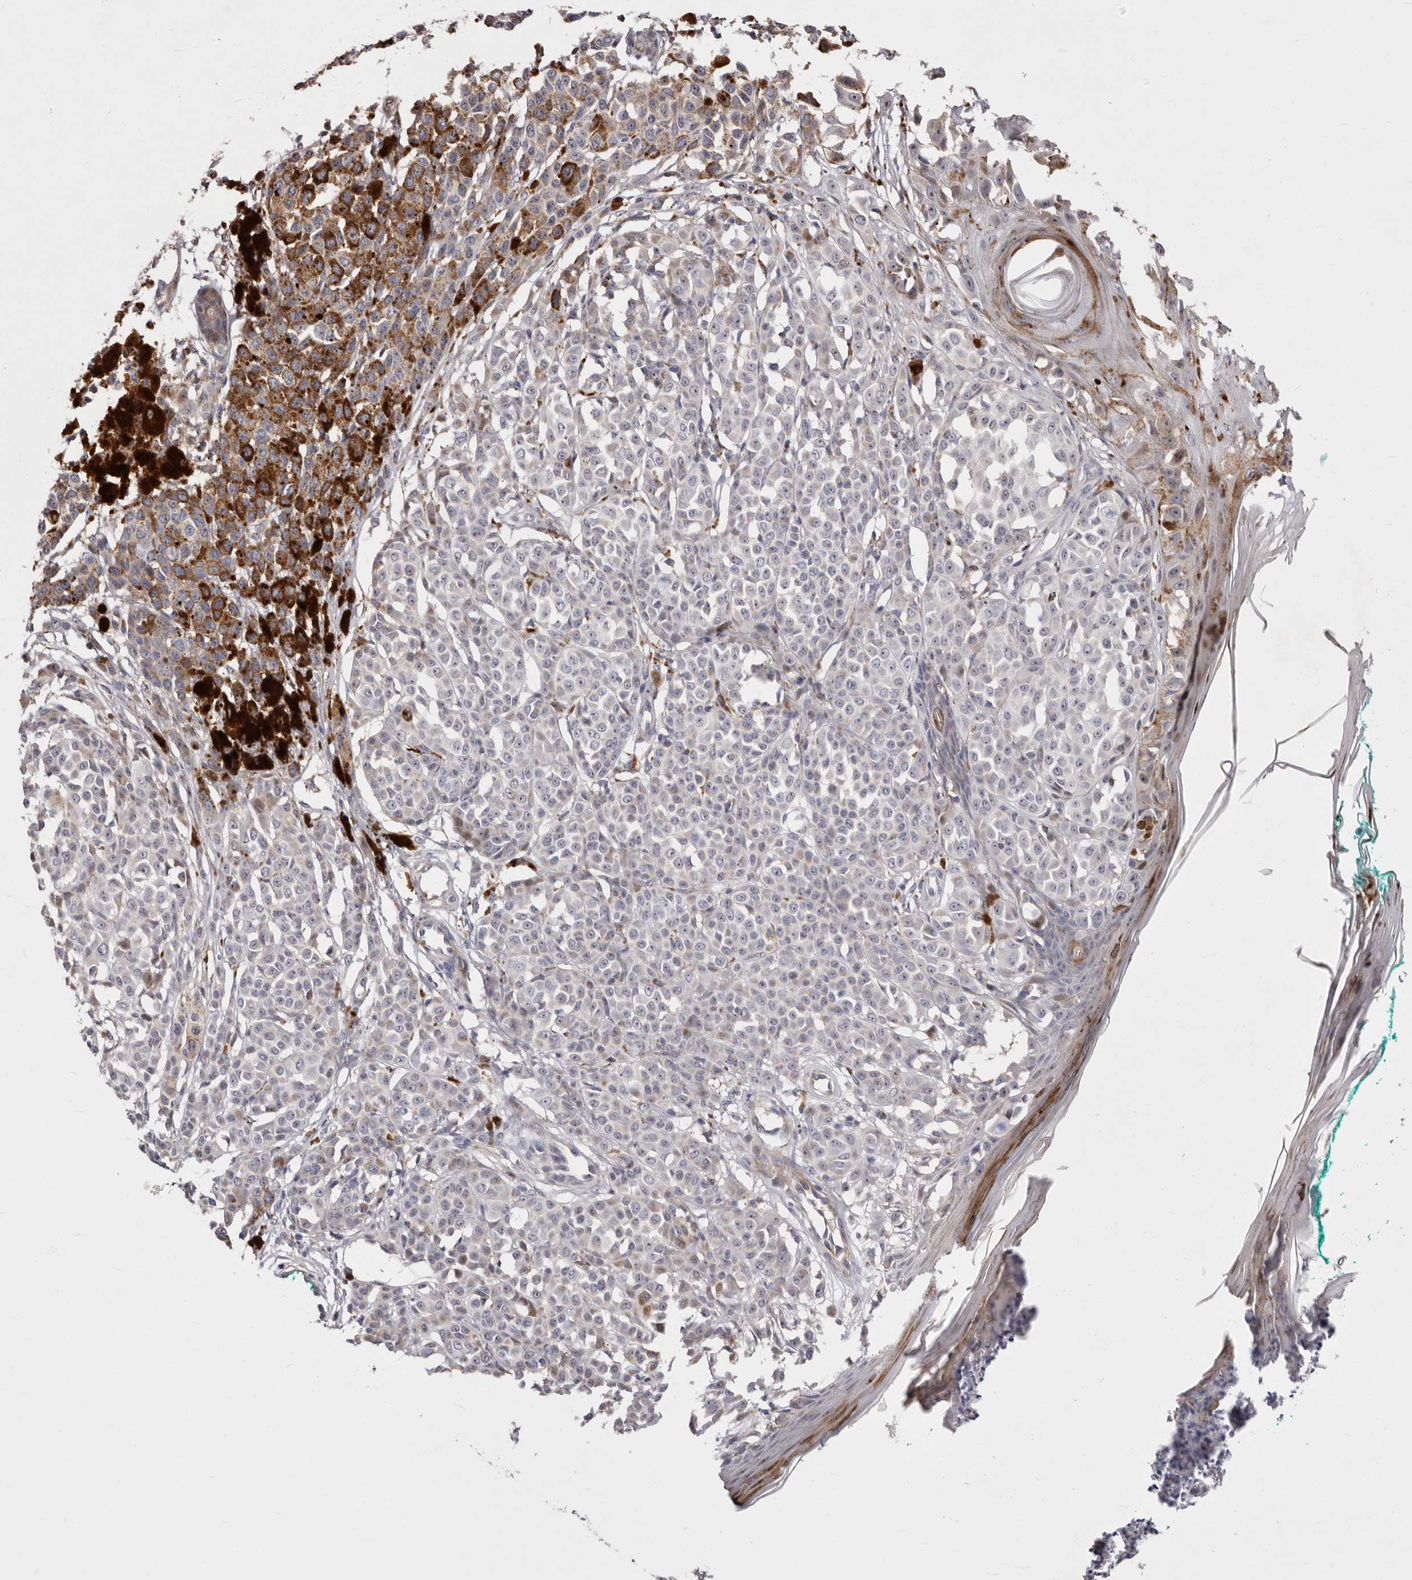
{"staining": {"intensity": "negative", "quantity": "none", "location": "none"}, "tissue": "melanoma", "cell_type": "Tumor cells", "image_type": "cancer", "snomed": [{"axis": "morphology", "description": "Malignant melanoma, NOS"}, {"axis": "topography", "description": "Skin of leg"}], "caption": "There is no significant positivity in tumor cells of melanoma. (IHC, brightfield microscopy, high magnification).", "gene": "NUBPL", "patient": {"sex": "female", "age": 72}}